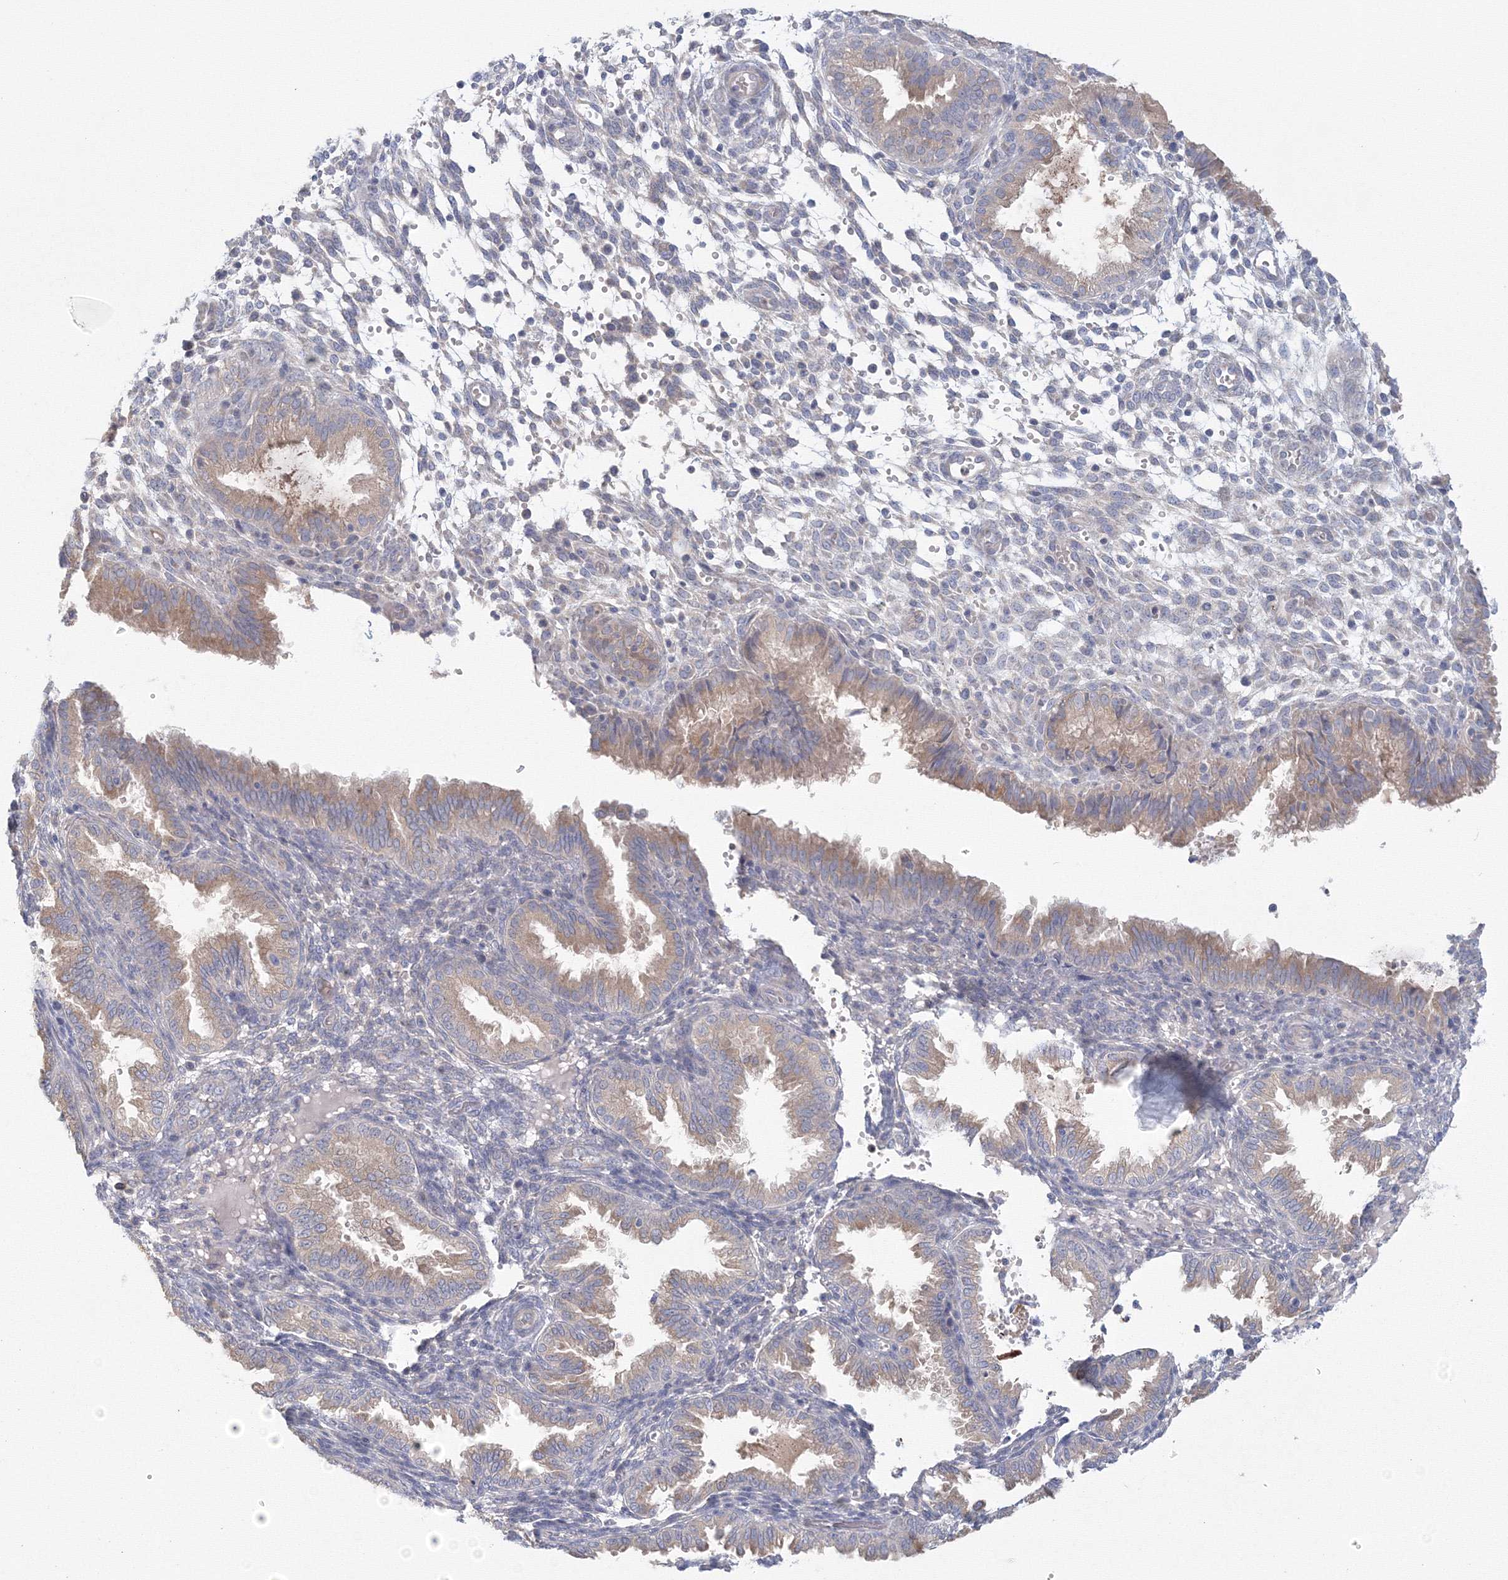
{"staining": {"intensity": "negative", "quantity": "none", "location": "none"}, "tissue": "endometrium", "cell_type": "Cells in endometrial stroma", "image_type": "normal", "snomed": [{"axis": "morphology", "description": "Normal tissue, NOS"}, {"axis": "topography", "description": "Endometrium"}], "caption": "Micrograph shows no significant protein expression in cells in endometrial stroma of benign endometrium. (DAB immunohistochemistry with hematoxylin counter stain).", "gene": "TACC2", "patient": {"sex": "female", "age": 33}}